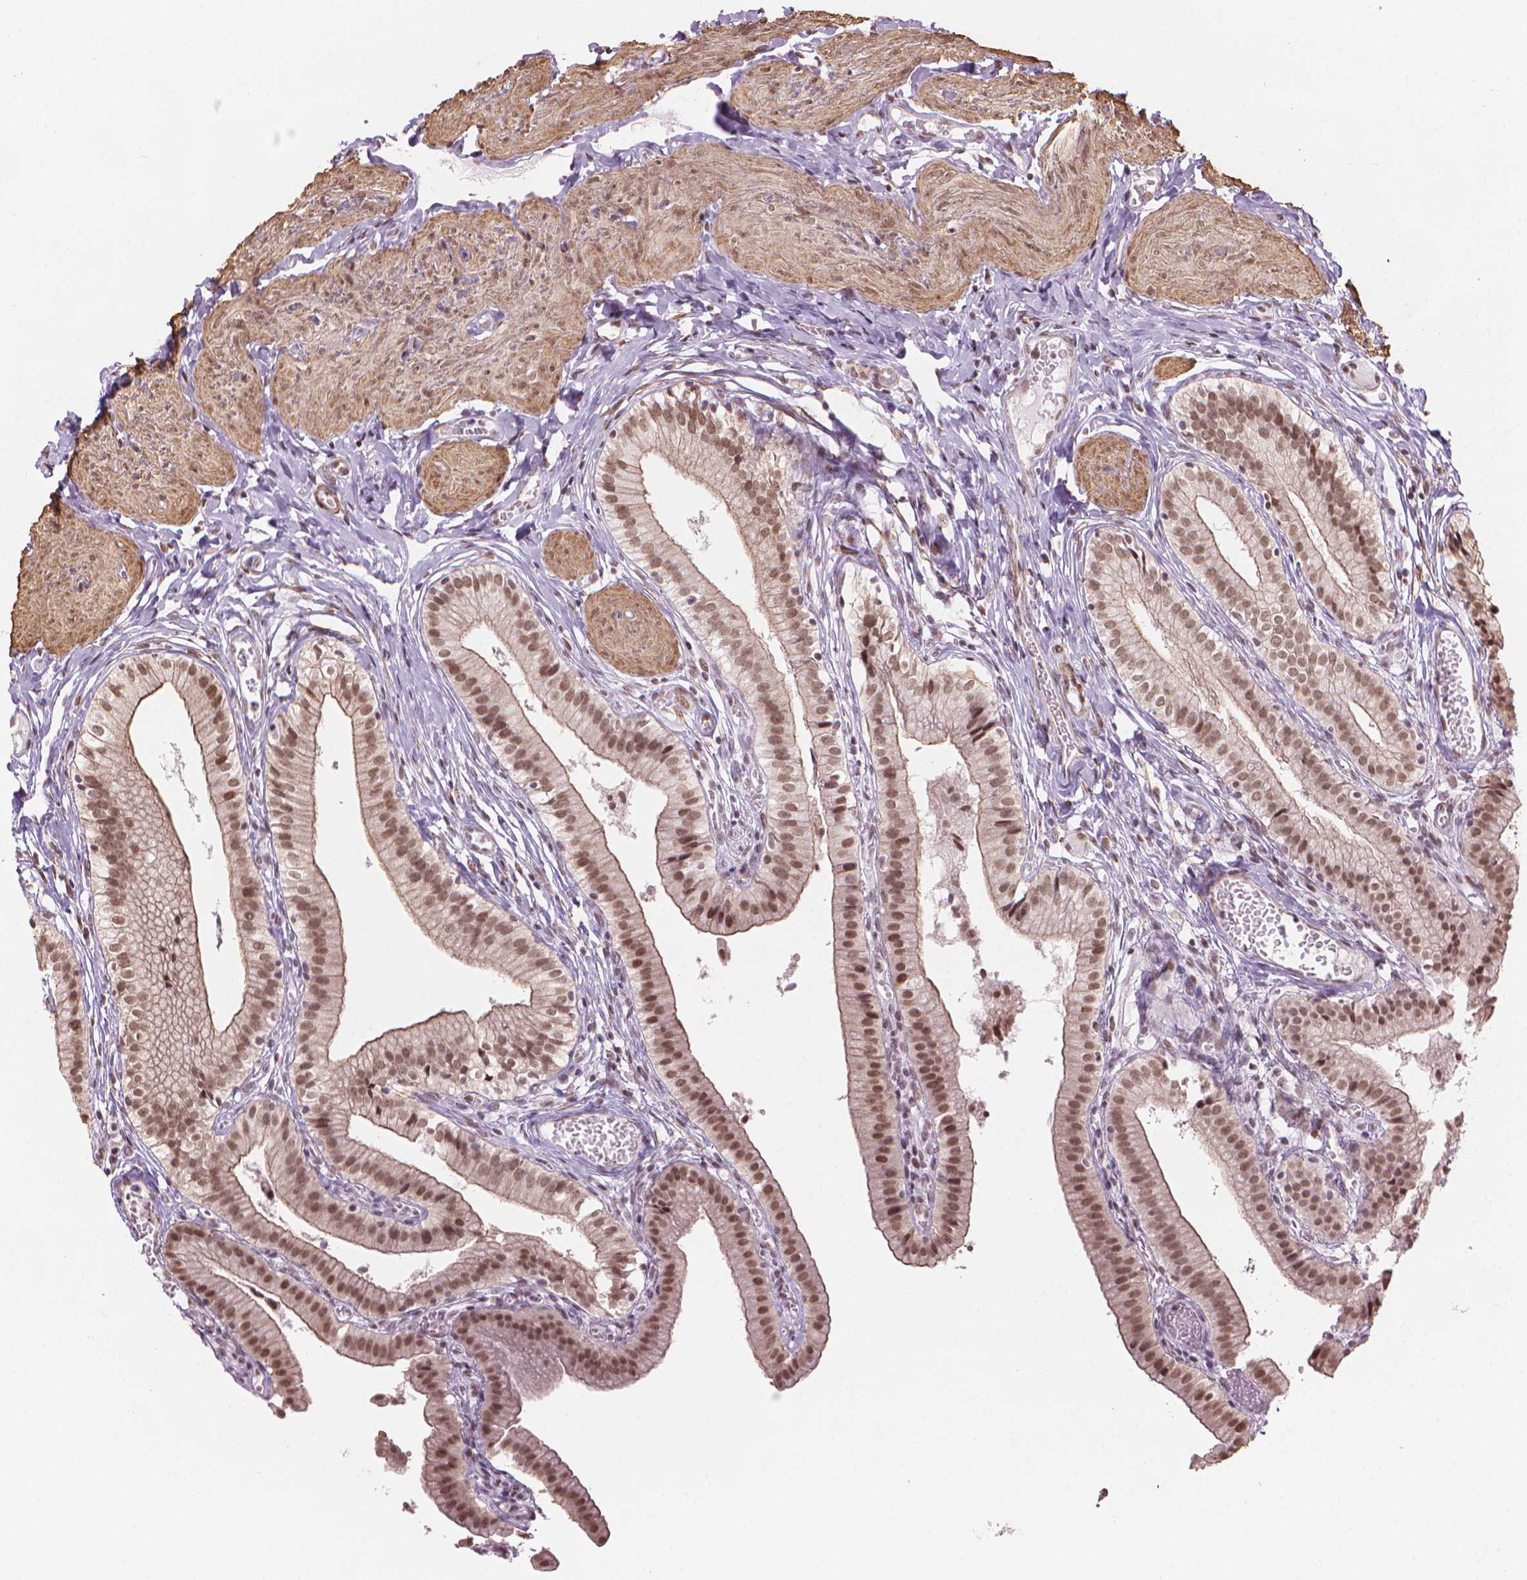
{"staining": {"intensity": "moderate", "quantity": ">75%", "location": "cytoplasmic/membranous,nuclear"}, "tissue": "gallbladder", "cell_type": "Glandular cells", "image_type": "normal", "snomed": [{"axis": "morphology", "description": "Normal tissue, NOS"}, {"axis": "topography", "description": "Gallbladder"}], "caption": "This photomicrograph reveals immunohistochemistry staining of benign gallbladder, with medium moderate cytoplasmic/membranous,nuclear positivity in approximately >75% of glandular cells.", "gene": "HOXD4", "patient": {"sex": "female", "age": 47}}